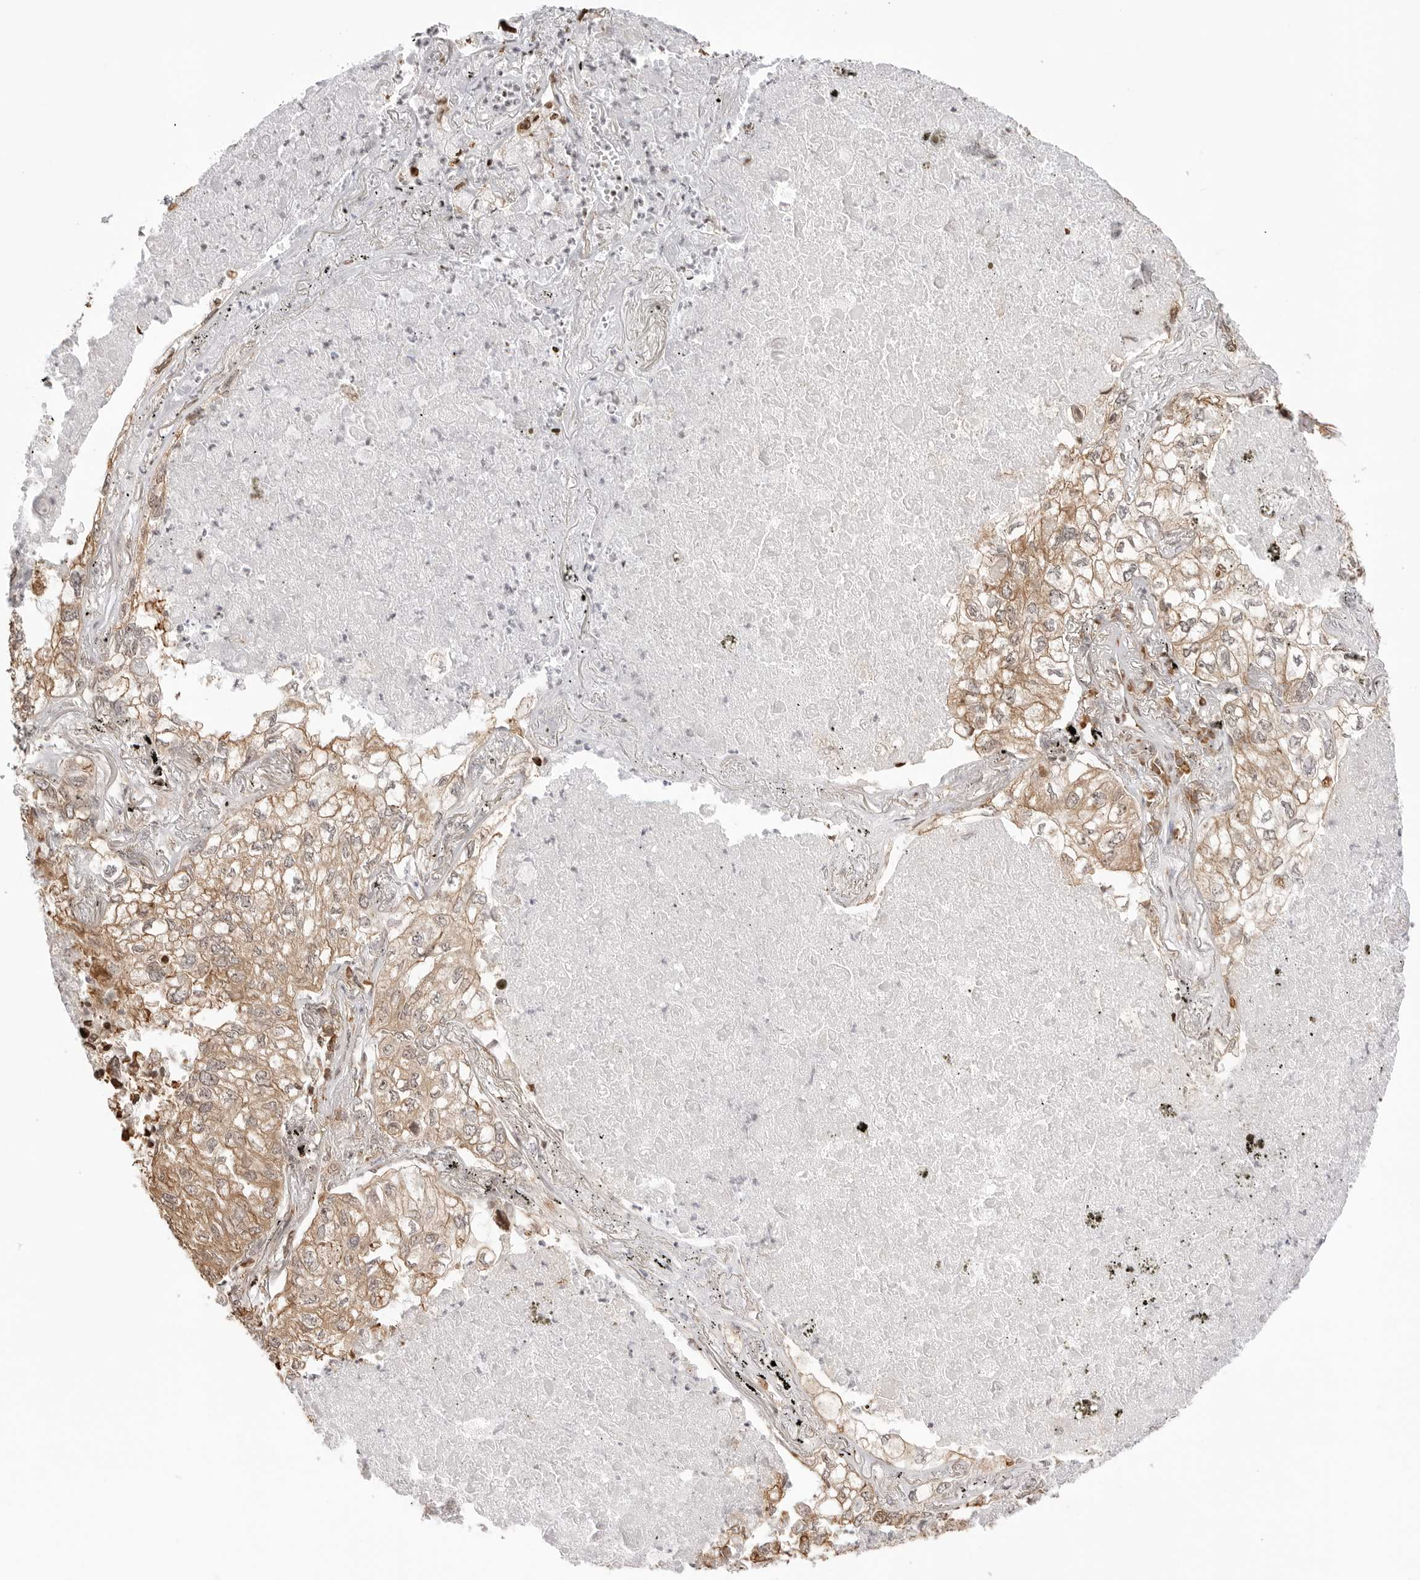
{"staining": {"intensity": "moderate", "quantity": ">75%", "location": "cytoplasmic/membranous"}, "tissue": "lung cancer", "cell_type": "Tumor cells", "image_type": "cancer", "snomed": [{"axis": "morphology", "description": "Adenocarcinoma, NOS"}, {"axis": "topography", "description": "Lung"}], "caption": "Immunohistochemical staining of adenocarcinoma (lung) reveals medium levels of moderate cytoplasmic/membranous positivity in about >75% of tumor cells.", "gene": "FKBP14", "patient": {"sex": "male", "age": 65}}